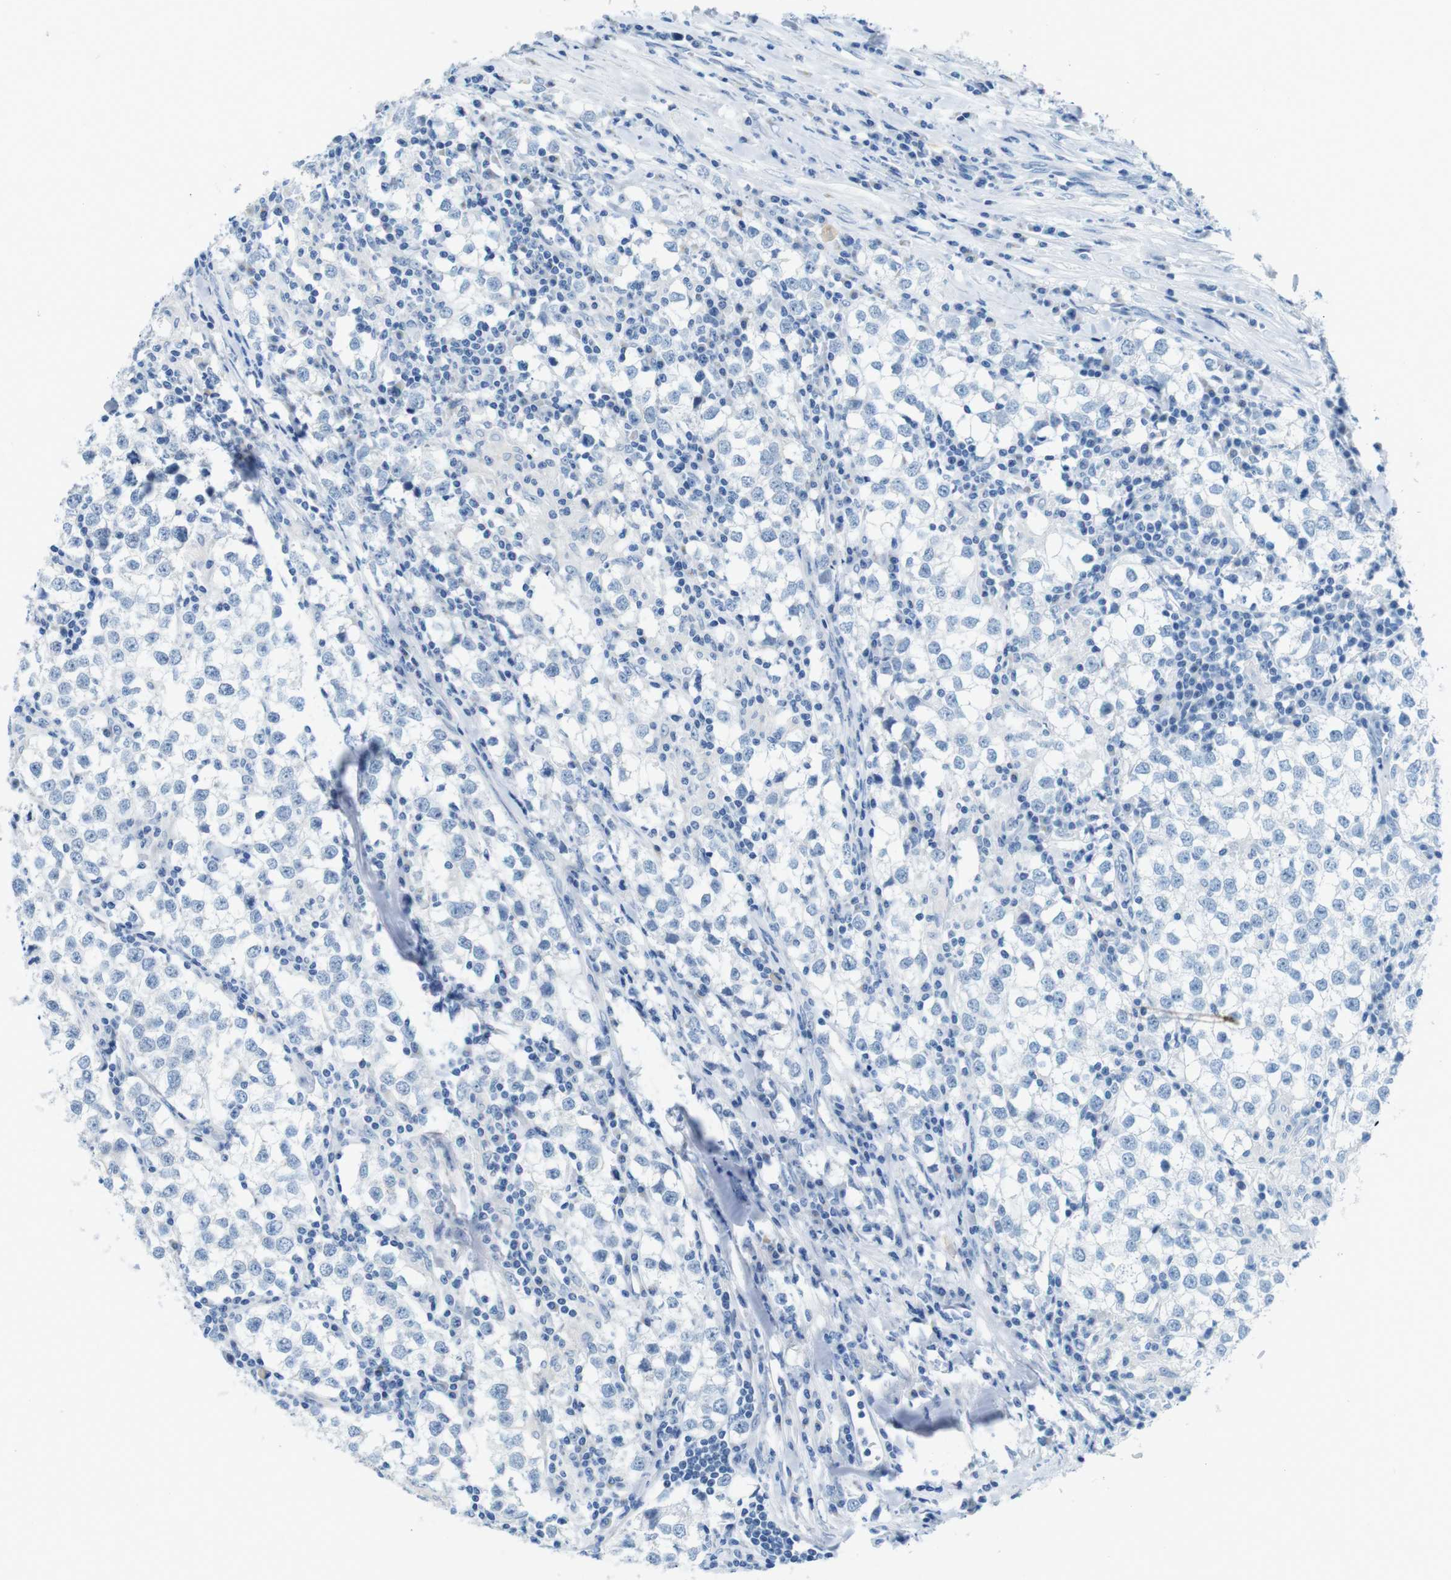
{"staining": {"intensity": "negative", "quantity": "none", "location": "none"}, "tissue": "testis cancer", "cell_type": "Tumor cells", "image_type": "cancer", "snomed": [{"axis": "morphology", "description": "Seminoma, NOS"}, {"axis": "morphology", "description": "Carcinoma, Embryonal, NOS"}, {"axis": "topography", "description": "Testis"}], "caption": "DAB immunohistochemical staining of human testis cancer (embryonal carcinoma) displays no significant expression in tumor cells.", "gene": "SKI", "patient": {"sex": "male", "age": 36}}